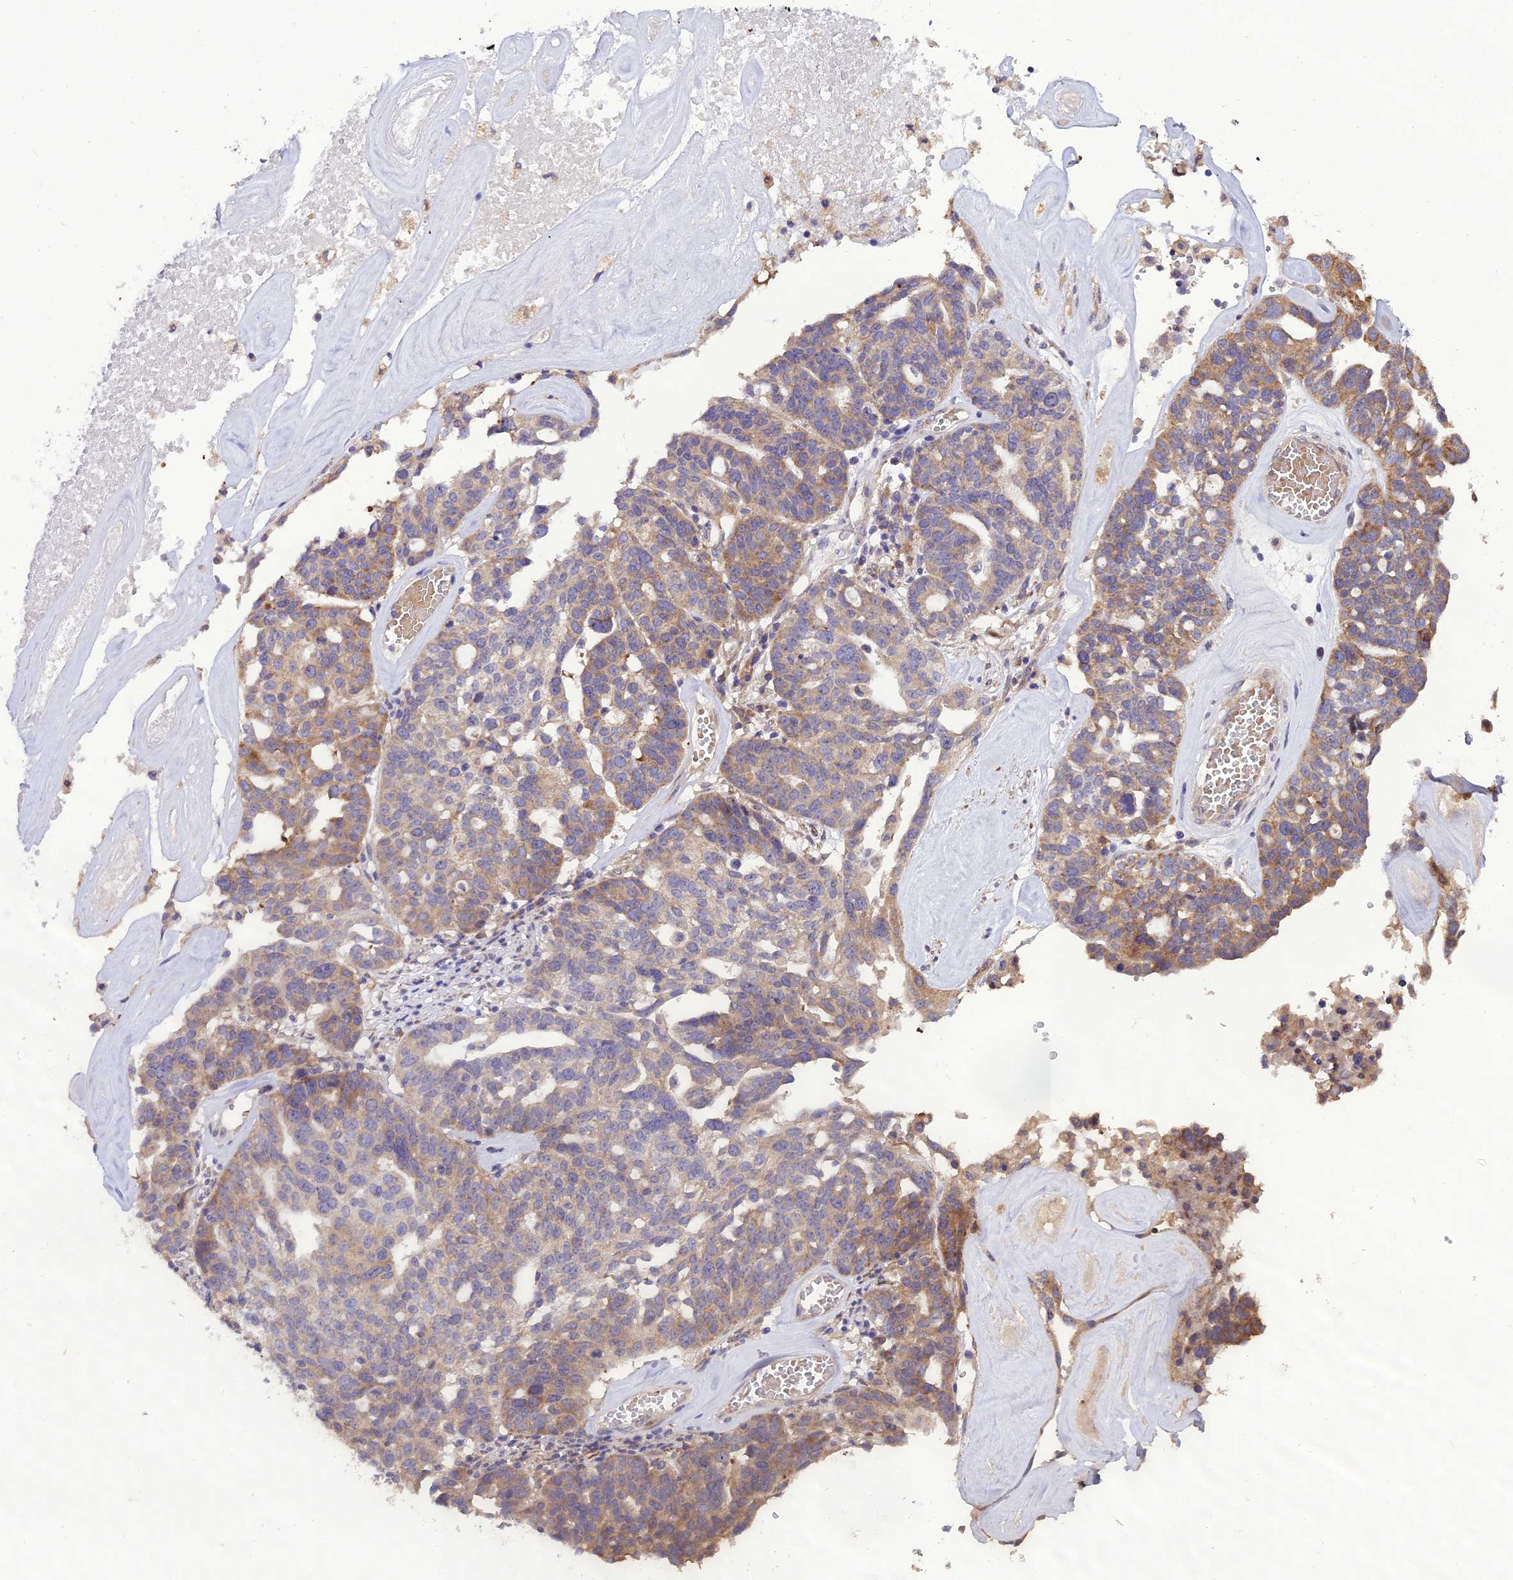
{"staining": {"intensity": "moderate", "quantity": "25%-75%", "location": "cytoplasmic/membranous"}, "tissue": "ovarian cancer", "cell_type": "Tumor cells", "image_type": "cancer", "snomed": [{"axis": "morphology", "description": "Cystadenocarcinoma, serous, NOS"}, {"axis": "topography", "description": "Ovary"}], "caption": "The image displays a brown stain indicating the presence of a protein in the cytoplasmic/membranous of tumor cells in serous cystadenocarcinoma (ovarian). (Stains: DAB in brown, nuclei in blue, Microscopy: brightfield microscopy at high magnification).", "gene": "CENPL", "patient": {"sex": "female", "age": 59}}